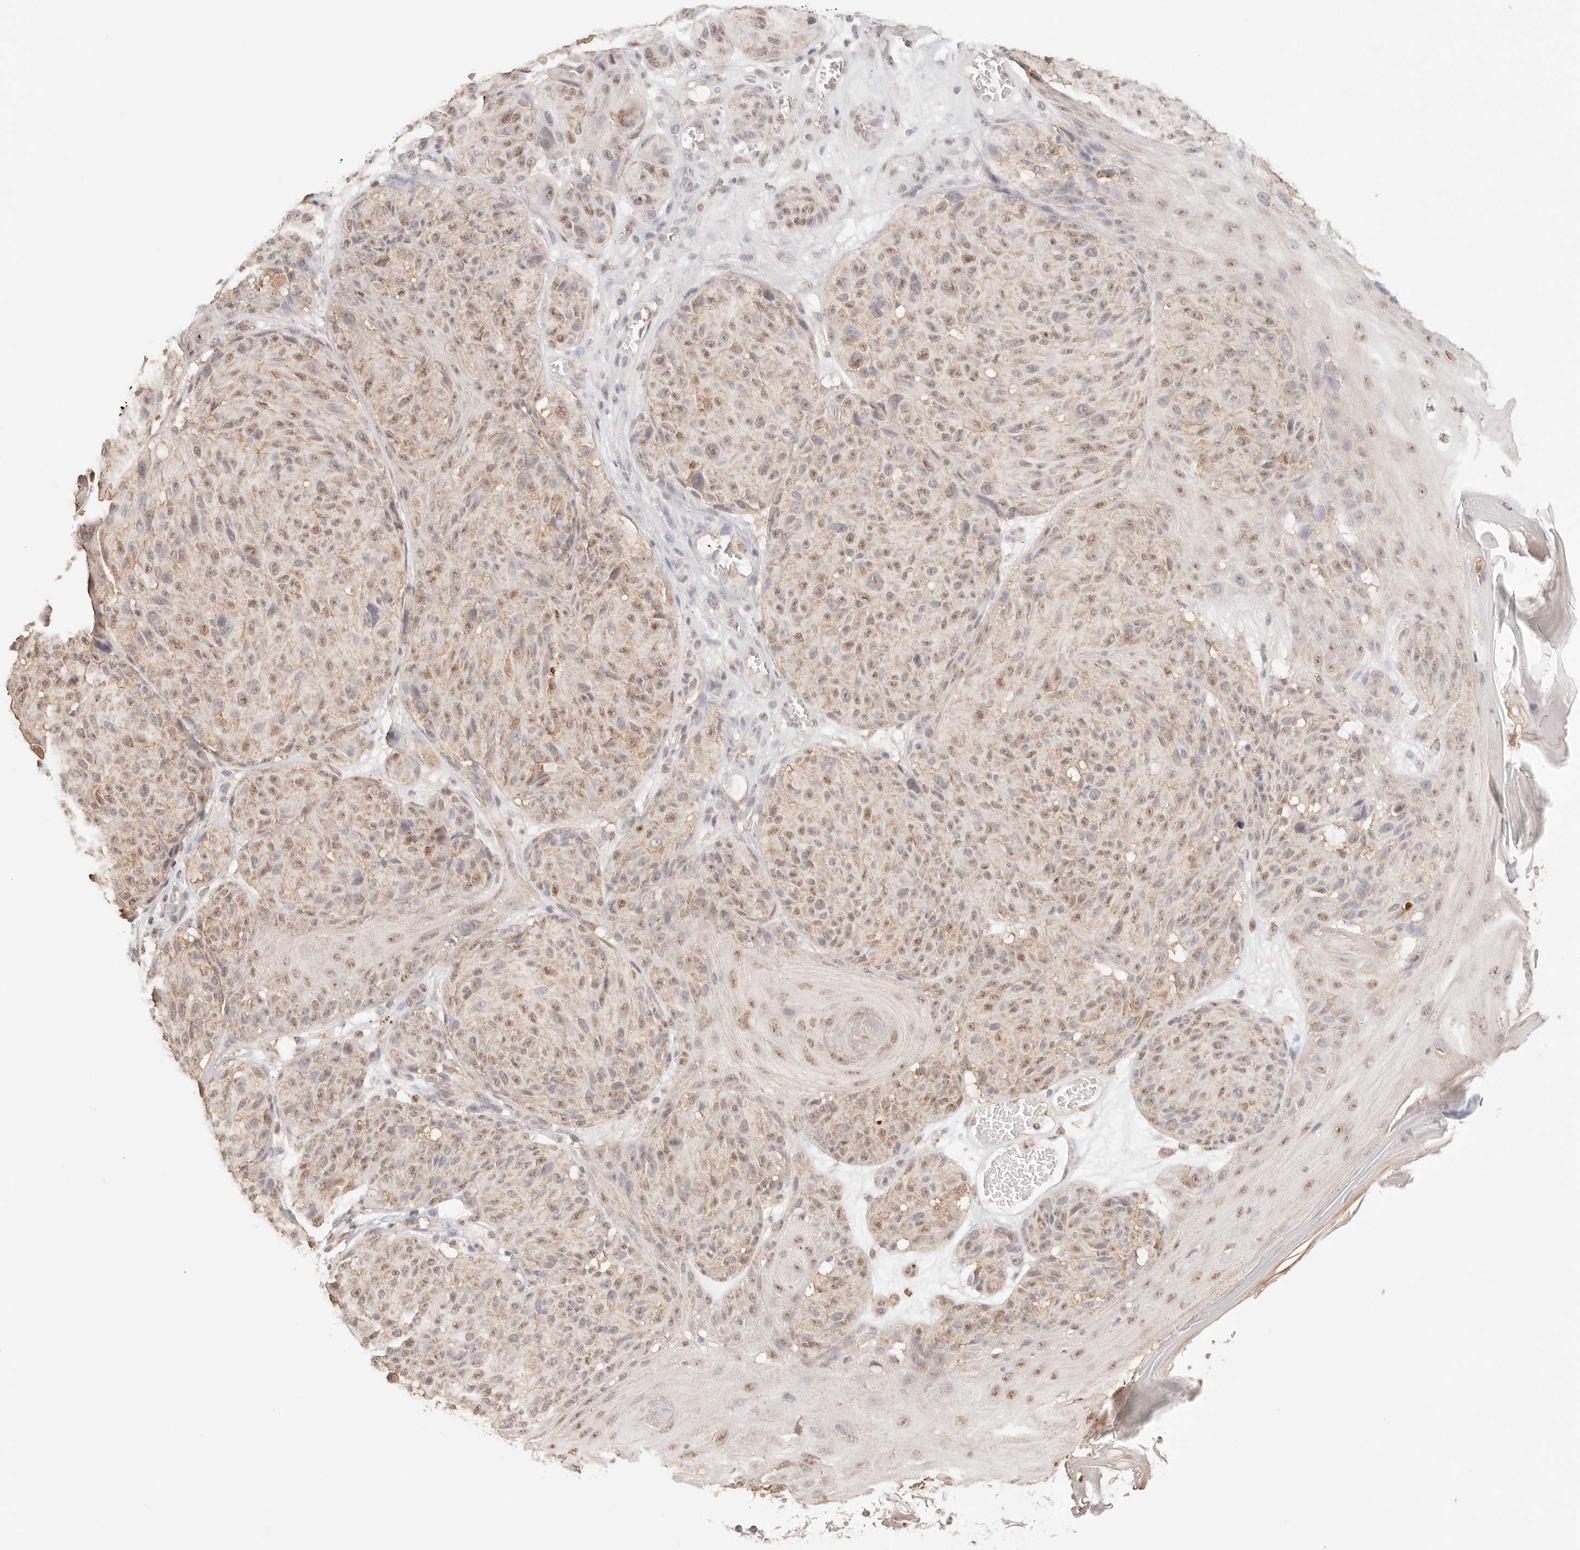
{"staining": {"intensity": "weak", "quantity": ">75%", "location": "nuclear"}, "tissue": "melanoma", "cell_type": "Tumor cells", "image_type": "cancer", "snomed": [{"axis": "morphology", "description": "Malignant melanoma, NOS"}, {"axis": "topography", "description": "Skin"}], "caption": "A brown stain labels weak nuclear expression of a protein in human malignant melanoma tumor cells.", "gene": "IL1R2", "patient": {"sex": "male", "age": 83}}